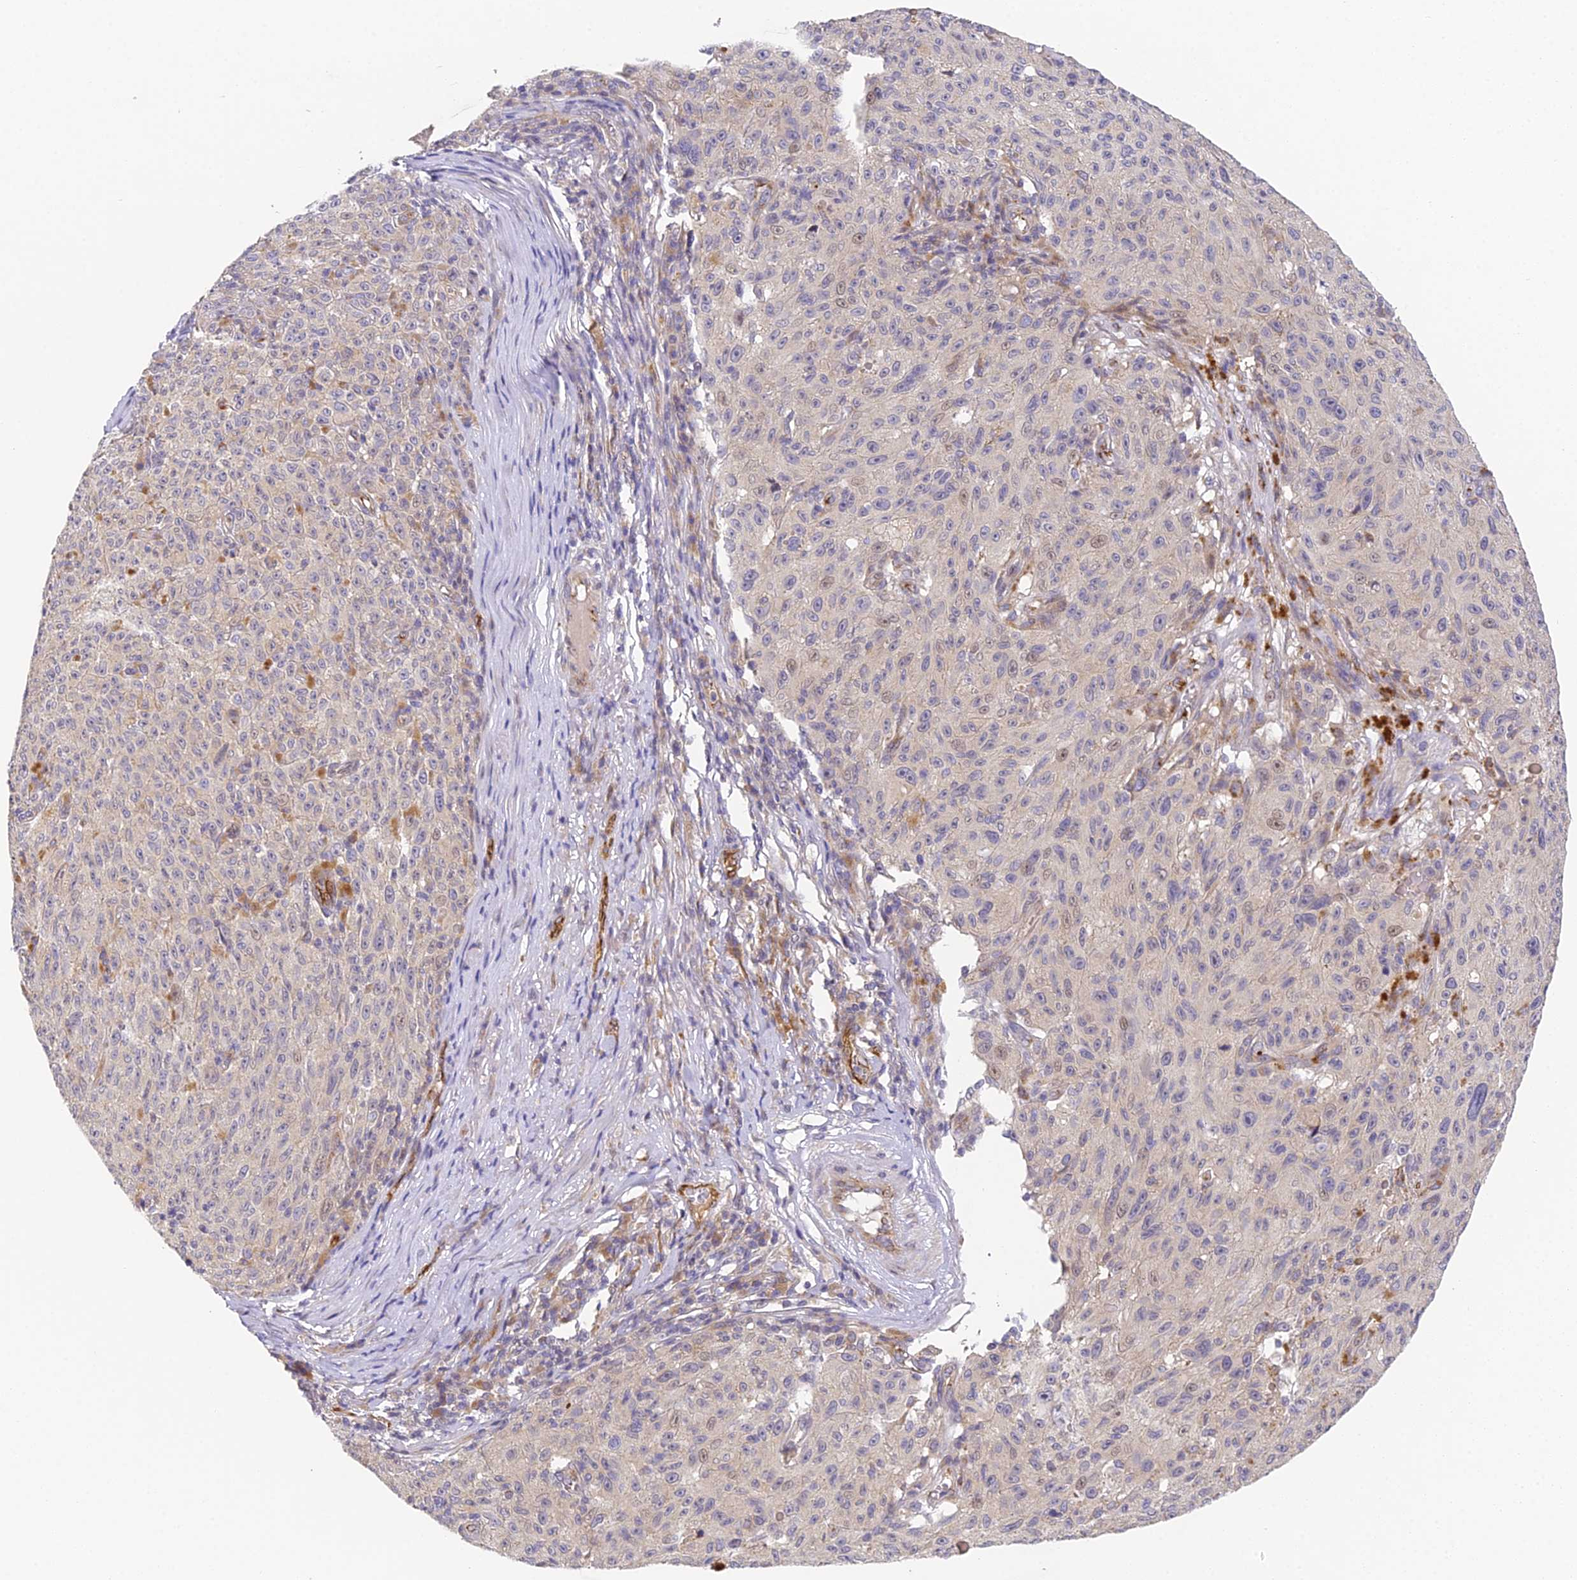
{"staining": {"intensity": "negative", "quantity": "none", "location": "none"}, "tissue": "melanoma", "cell_type": "Tumor cells", "image_type": "cancer", "snomed": [{"axis": "morphology", "description": "Malignant melanoma, NOS"}, {"axis": "topography", "description": "Skin"}], "caption": "Melanoma stained for a protein using immunohistochemistry reveals no expression tumor cells.", "gene": "DNAAF10", "patient": {"sex": "female", "age": 82}}